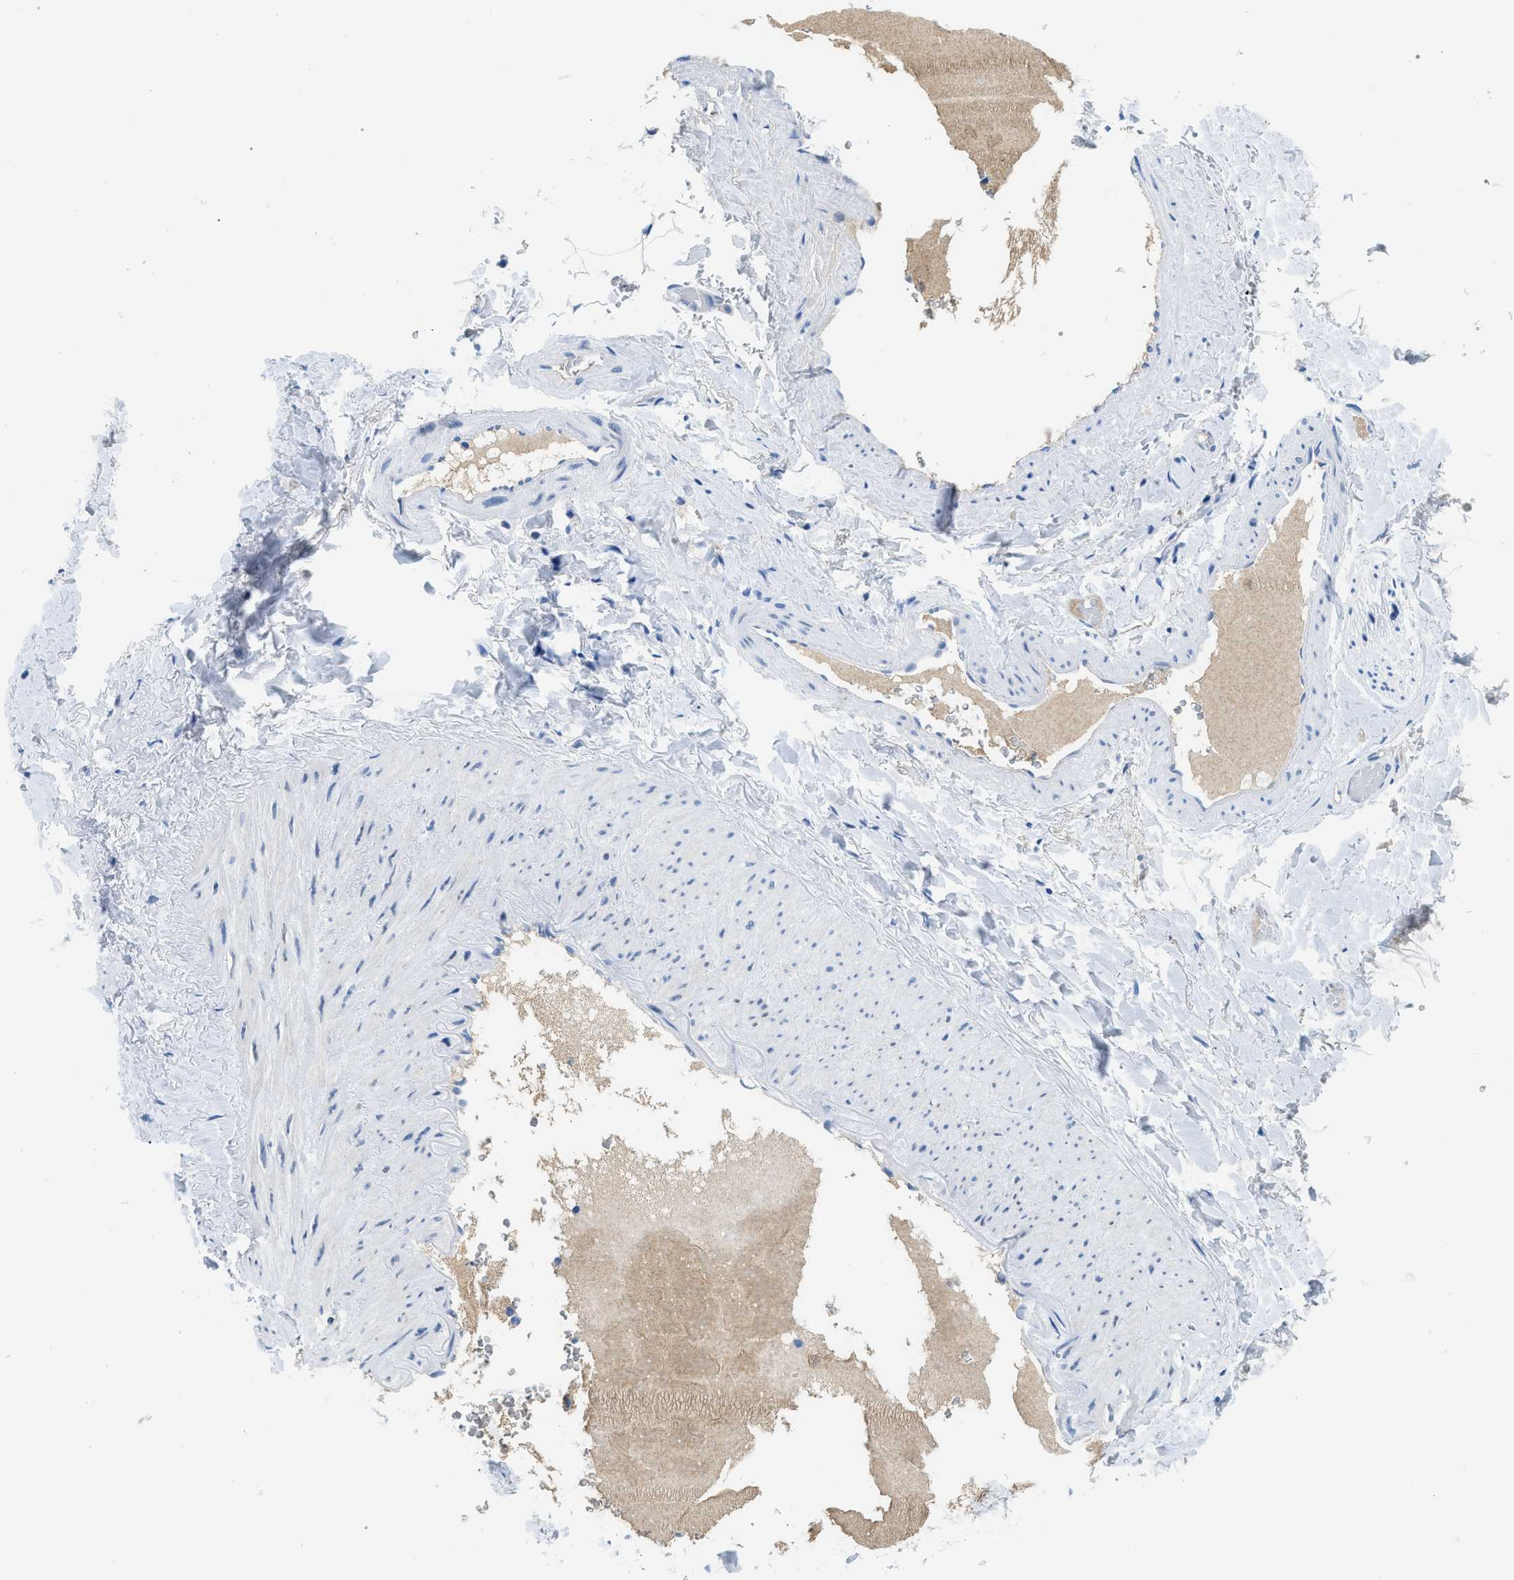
{"staining": {"intensity": "negative", "quantity": "none", "location": "none"}, "tissue": "adipose tissue", "cell_type": "Adipocytes", "image_type": "normal", "snomed": [{"axis": "morphology", "description": "Normal tissue, NOS"}, {"axis": "topography", "description": "Peripheral nerve tissue"}], "caption": "Immunohistochemistry (IHC) of normal human adipose tissue shows no expression in adipocytes.", "gene": "MBL2", "patient": {"sex": "male", "age": 70}}